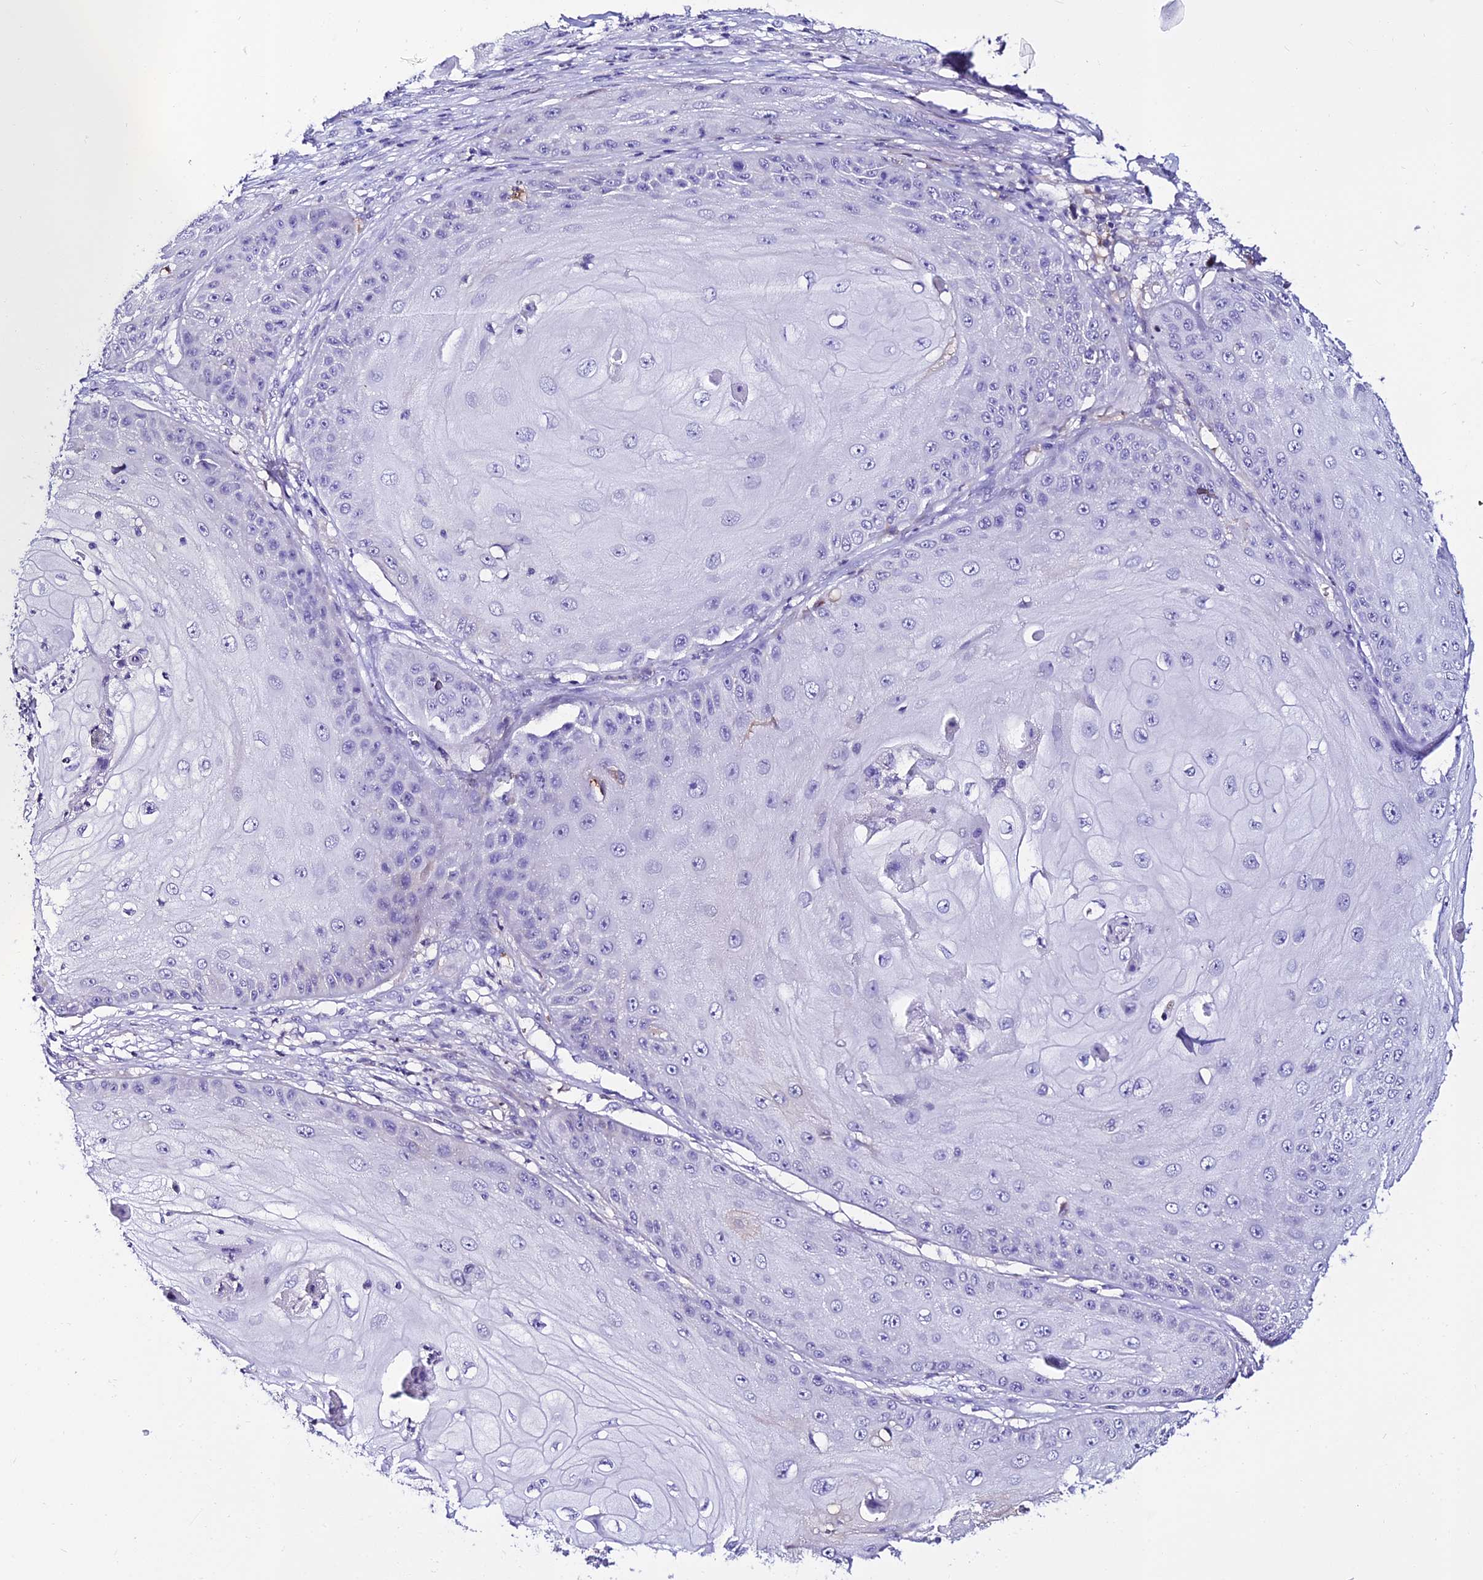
{"staining": {"intensity": "negative", "quantity": "none", "location": "none"}, "tissue": "skin cancer", "cell_type": "Tumor cells", "image_type": "cancer", "snomed": [{"axis": "morphology", "description": "Squamous cell carcinoma, NOS"}, {"axis": "topography", "description": "Skin"}], "caption": "Immunohistochemistry (IHC) of squamous cell carcinoma (skin) shows no staining in tumor cells. (Brightfield microscopy of DAB (3,3'-diaminobenzidine) immunohistochemistry at high magnification).", "gene": "DEFB132", "patient": {"sex": "male", "age": 70}}